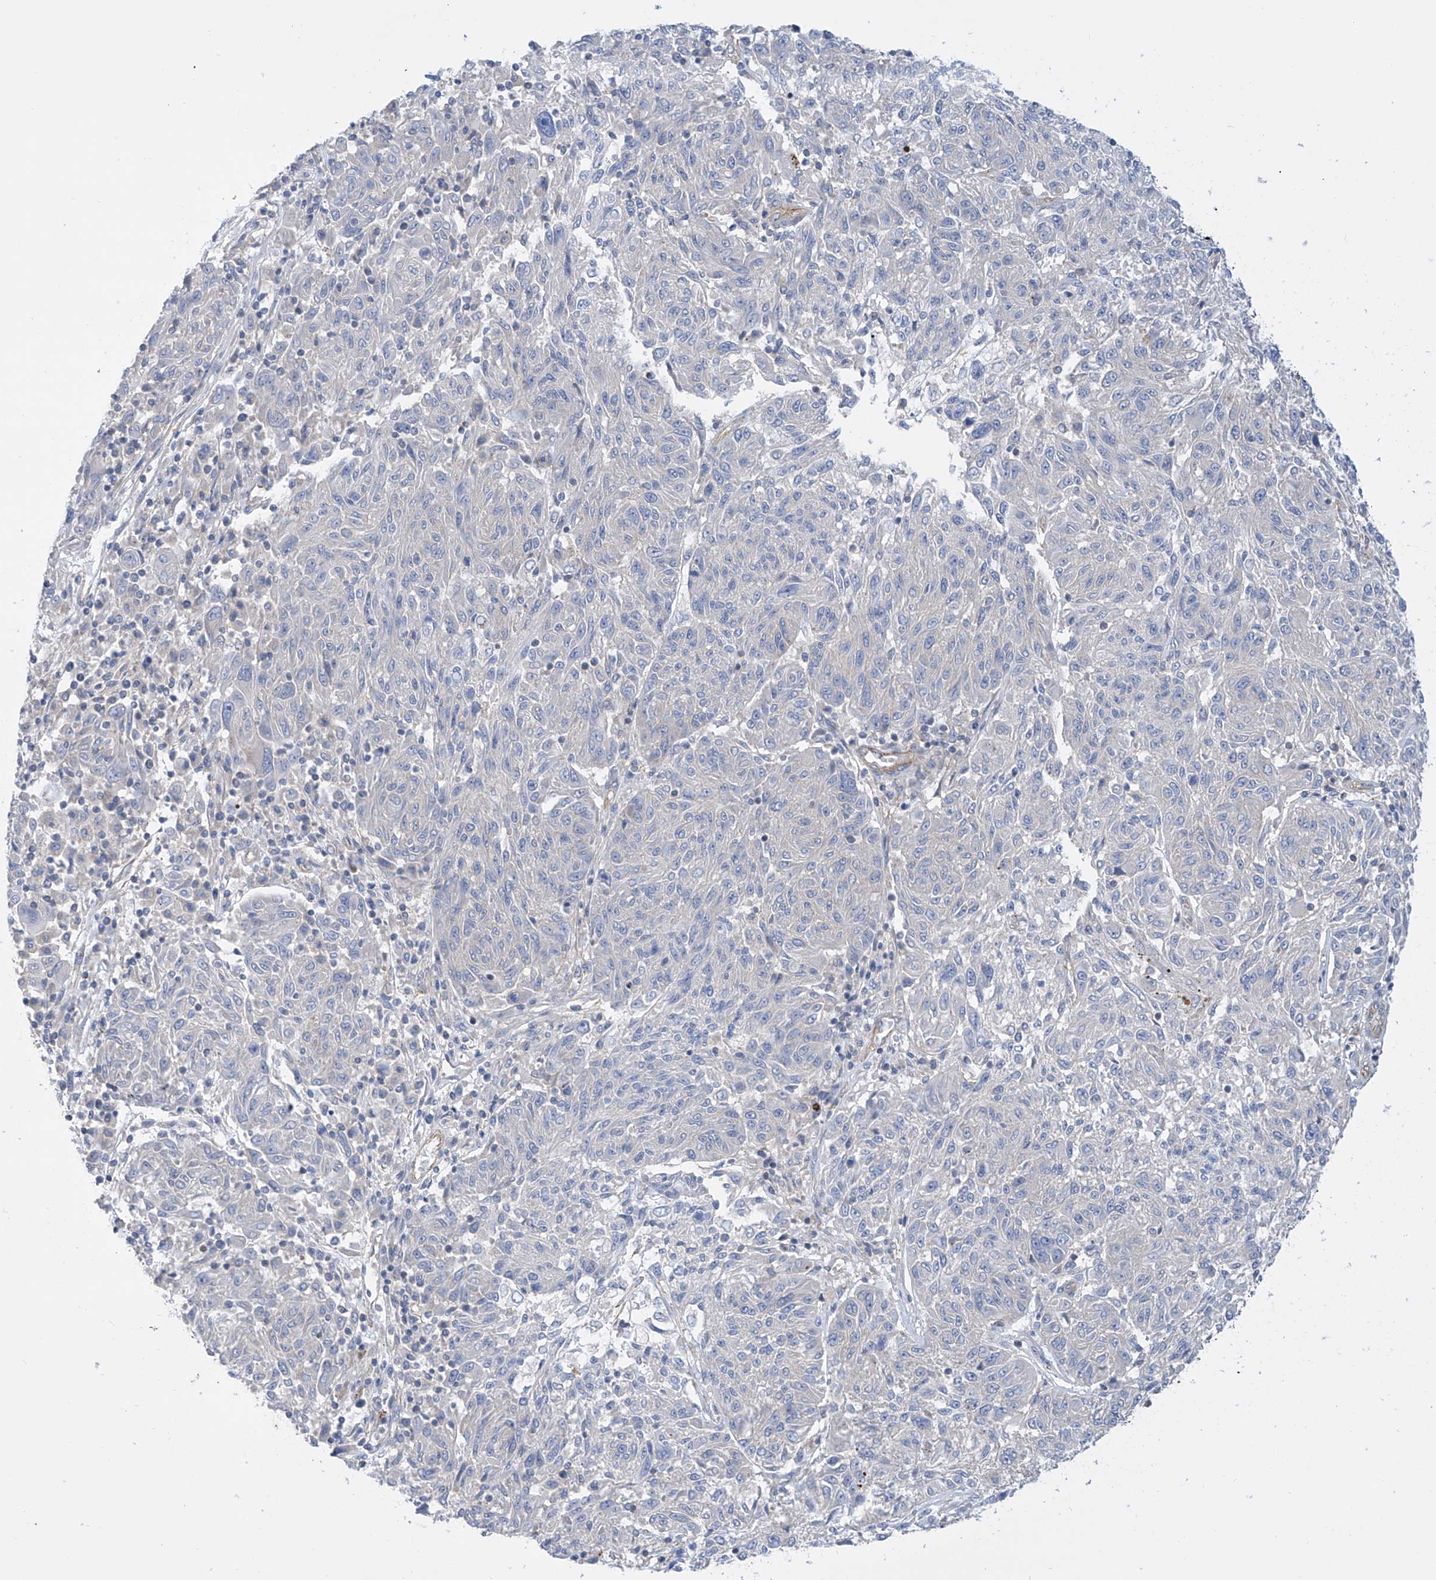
{"staining": {"intensity": "negative", "quantity": "none", "location": "none"}, "tissue": "melanoma", "cell_type": "Tumor cells", "image_type": "cancer", "snomed": [{"axis": "morphology", "description": "Malignant melanoma, NOS"}, {"axis": "topography", "description": "Skin"}], "caption": "Immunohistochemistry (IHC) micrograph of neoplastic tissue: human malignant melanoma stained with DAB displays no significant protein expression in tumor cells.", "gene": "TMEM209", "patient": {"sex": "male", "age": 53}}